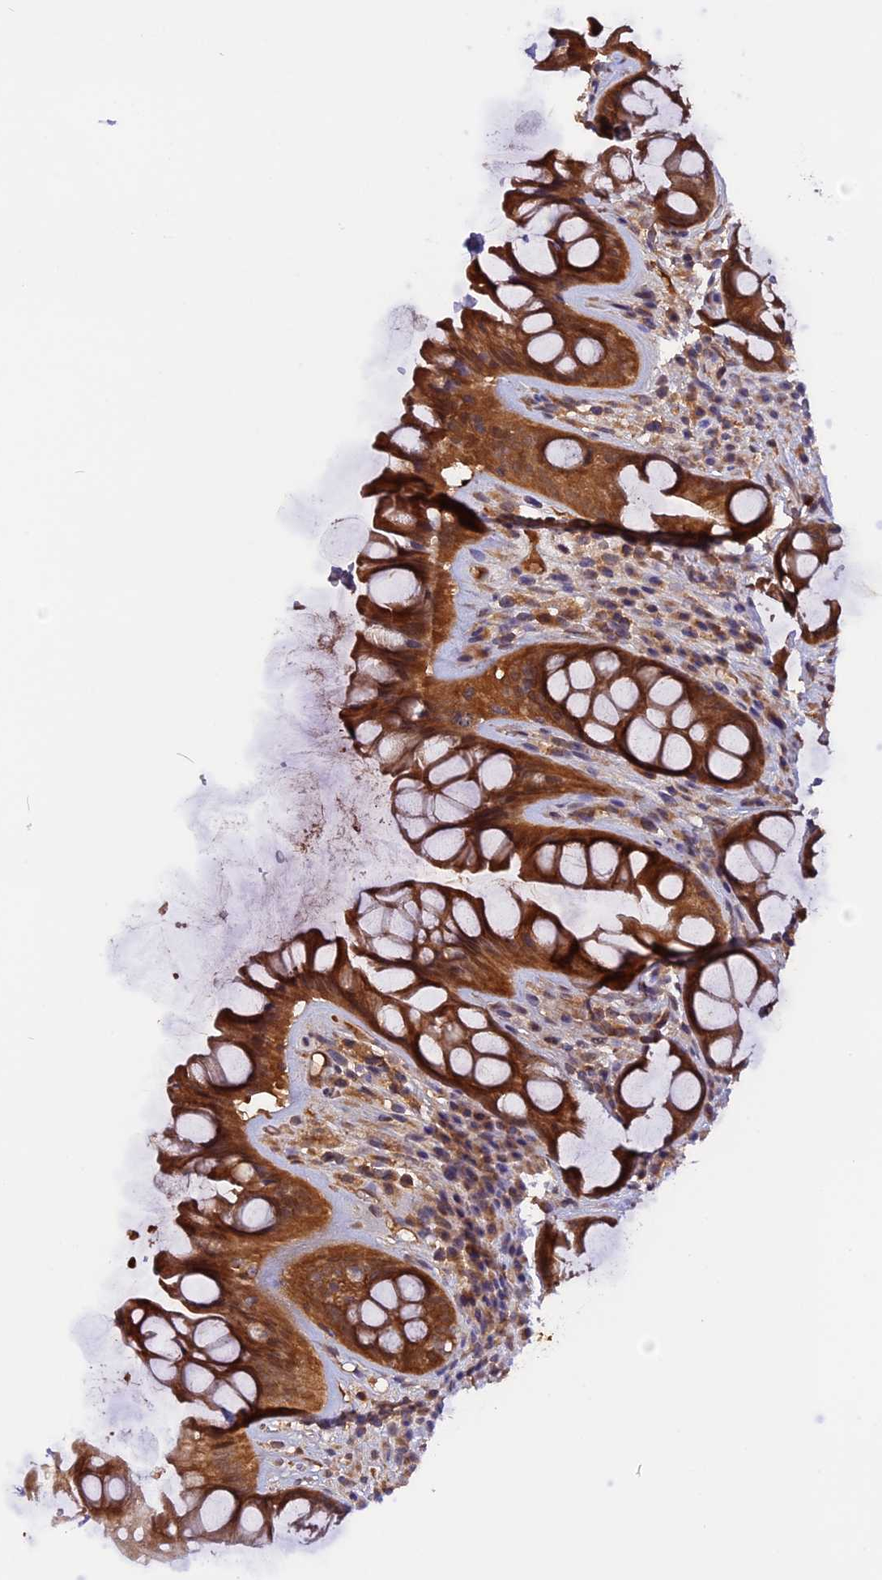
{"staining": {"intensity": "moderate", "quantity": ">75%", "location": "cytoplasmic/membranous,nuclear"}, "tissue": "rectum", "cell_type": "Glandular cells", "image_type": "normal", "snomed": [{"axis": "morphology", "description": "Normal tissue, NOS"}, {"axis": "topography", "description": "Rectum"}], "caption": "This image shows unremarkable rectum stained with immunohistochemistry (IHC) to label a protein in brown. The cytoplasmic/membranous,nuclear of glandular cells show moderate positivity for the protein. Nuclei are counter-stained blue.", "gene": "MARK4", "patient": {"sex": "male", "age": 74}}